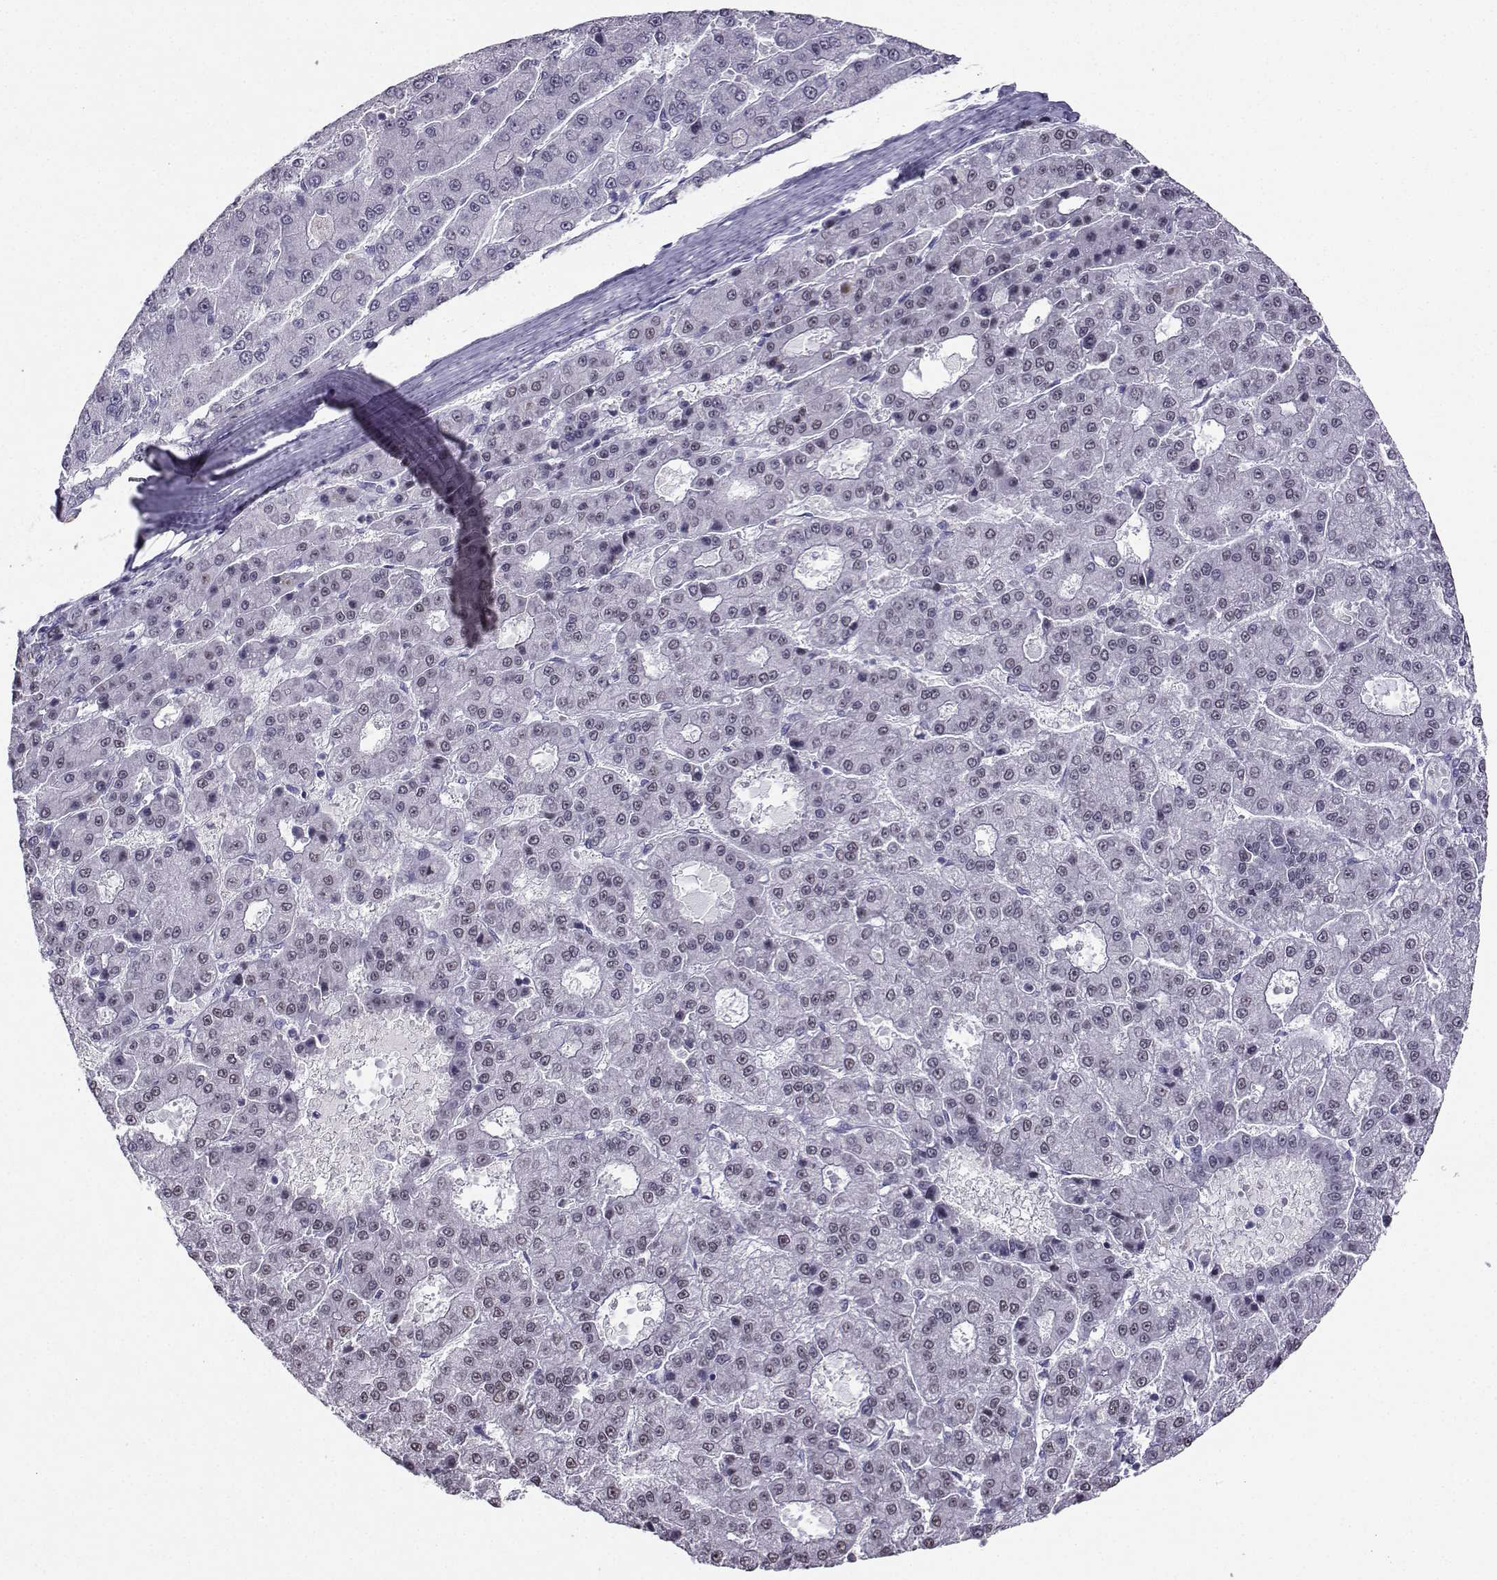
{"staining": {"intensity": "negative", "quantity": "none", "location": "none"}, "tissue": "liver cancer", "cell_type": "Tumor cells", "image_type": "cancer", "snomed": [{"axis": "morphology", "description": "Carcinoma, Hepatocellular, NOS"}, {"axis": "topography", "description": "Liver"}], "caption": "This is an immunohistochemistry histopathology image of human liver cancer (hepatocellular carcinoma). There is no expression in tumor cells.", "gene": "TEDC2", "patient": {"sex": "male", "age": 70}}